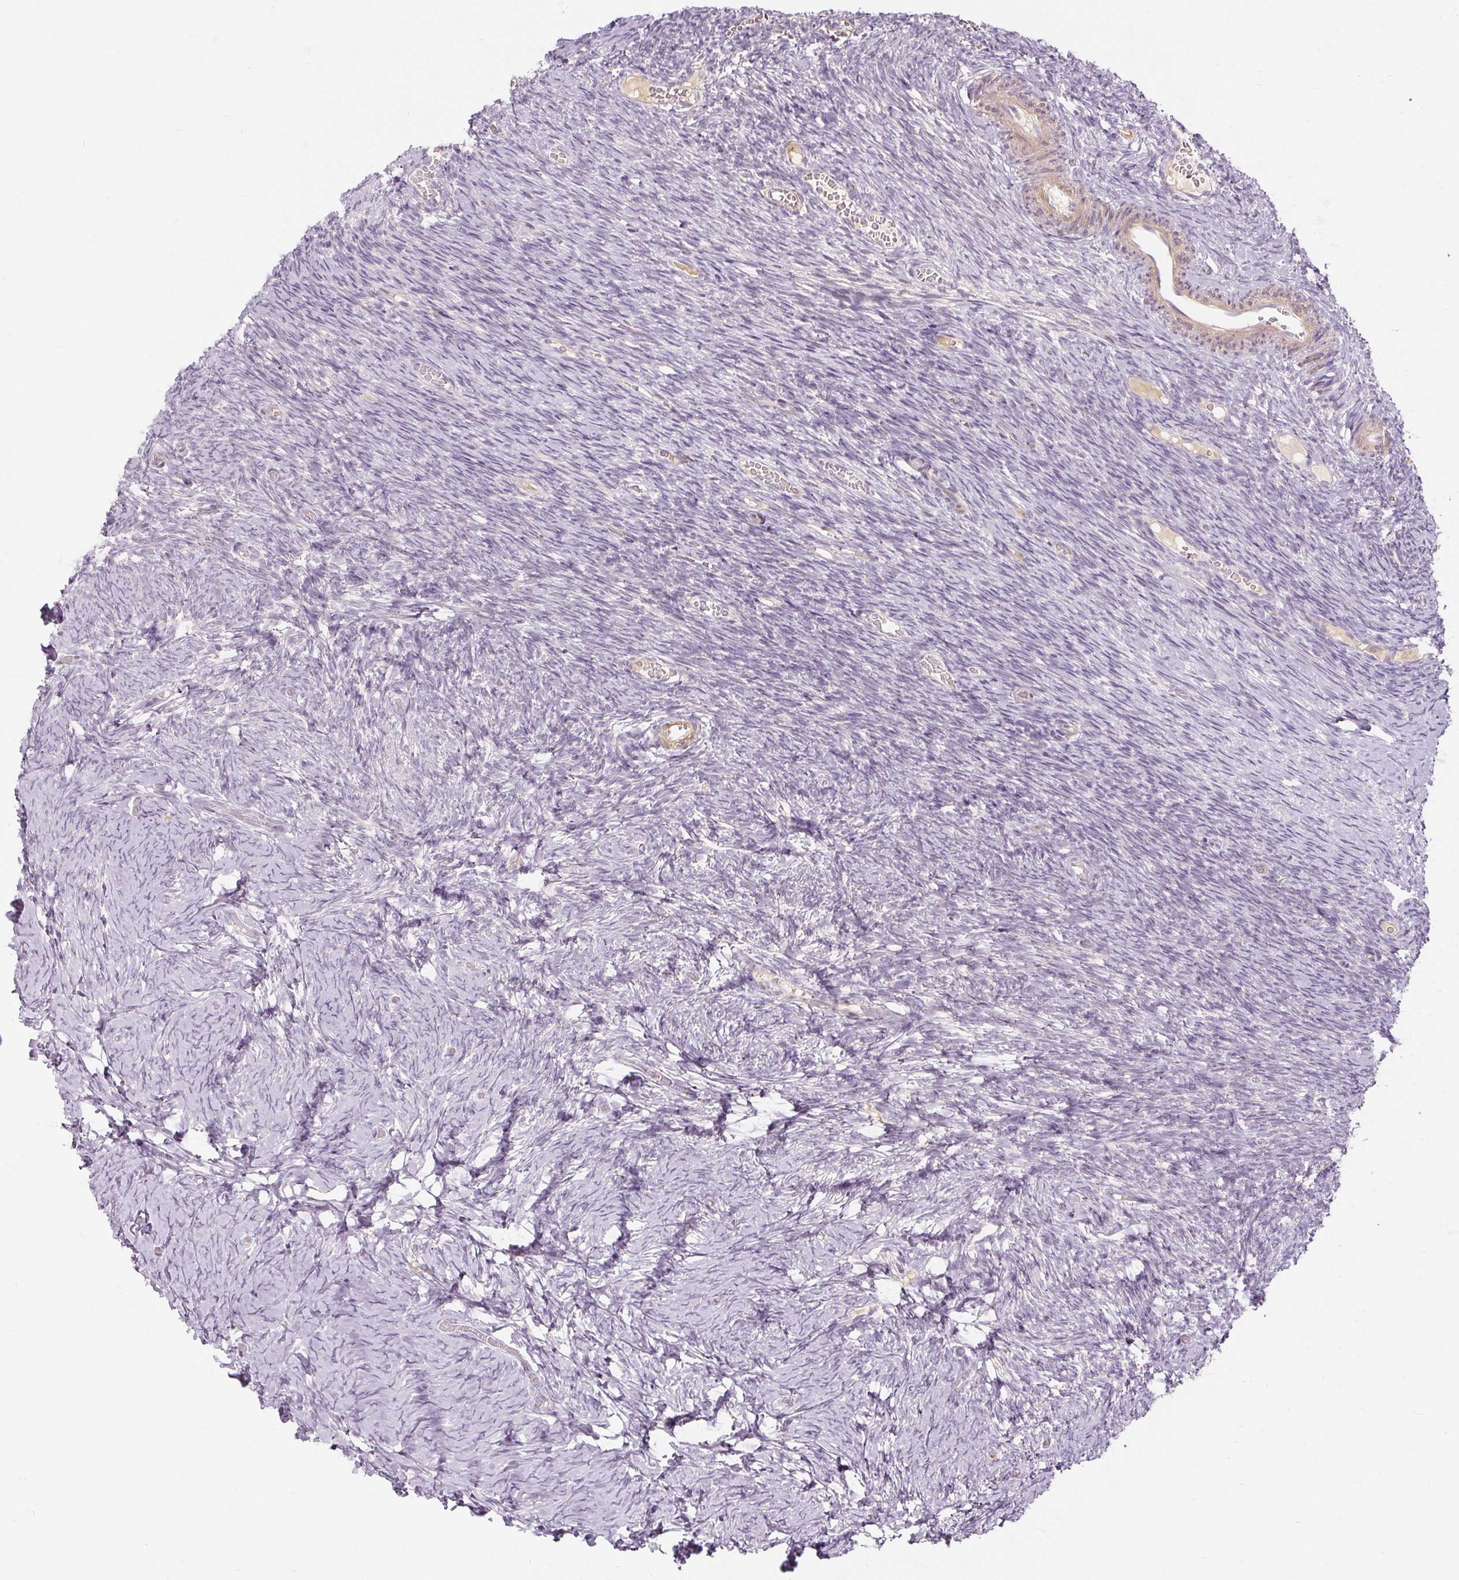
{"staining": {"intensity": "negative", "quantity": "none", "location": "none"}, "tissue": "ovary", "cell_type": "Follicle cells", "image_type": "normal", "snomed": [{"axis": "morphology", "description": "Normal tissue, NOS"}, {"axis": "topography", "description": "Ovary"}], "caption": "Follicle cells are negative for protein expression in benign human ovary. (DAB IHC visualized using brightfield microscopy, high magnification).", "gene": "CAPN3", "patient": {"sex": "female", "age": 39}}